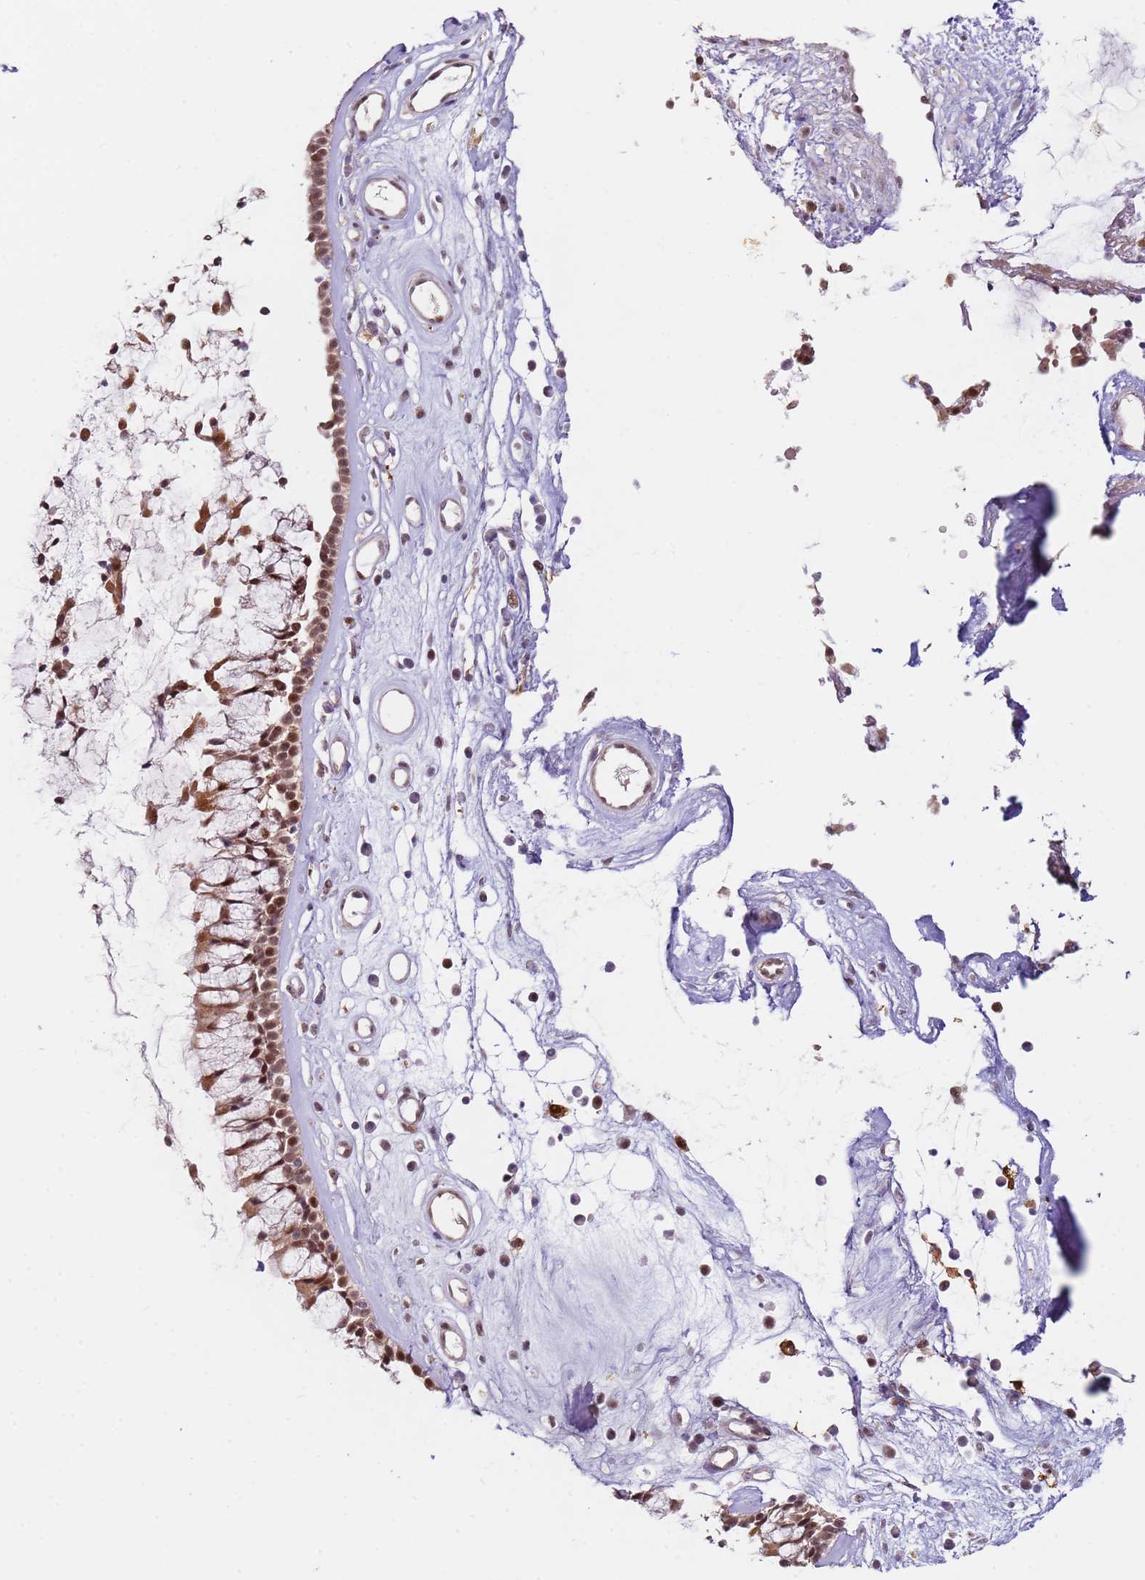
{"staining": {"intensity": "moderate", "quantity": ">75%", "location": "cytoplasmic/membranous,nuclear"}, "tissue": "nasopharynx", "cell_type": "Respiratory epithelial cells", "image_type": "normal", "snomed": [{"axis": "morphology", "description": "Normal tissue, NOS"}, {"axis": "morphology", "description": "Inflammation, NOS"}, {"axis": "topography", "description": "Nasopharynx"}], "caption": "IHC staining of benign nasopharynx, which shows medium levels of moderate cytoplasmic/membranous,nuclear staining in about >75% of respiratory epithelial cells indicating moderate cytoplasmic/membranous,nuclear protein positivity. The staining was performed using DAB (3,3'-diaminobenzidine) (brown) for protein detection and nuclei were counterstained in hematoxylin (blue).", "gene": "LGALSL", "patient": {"sex": "male", "age": 29}}